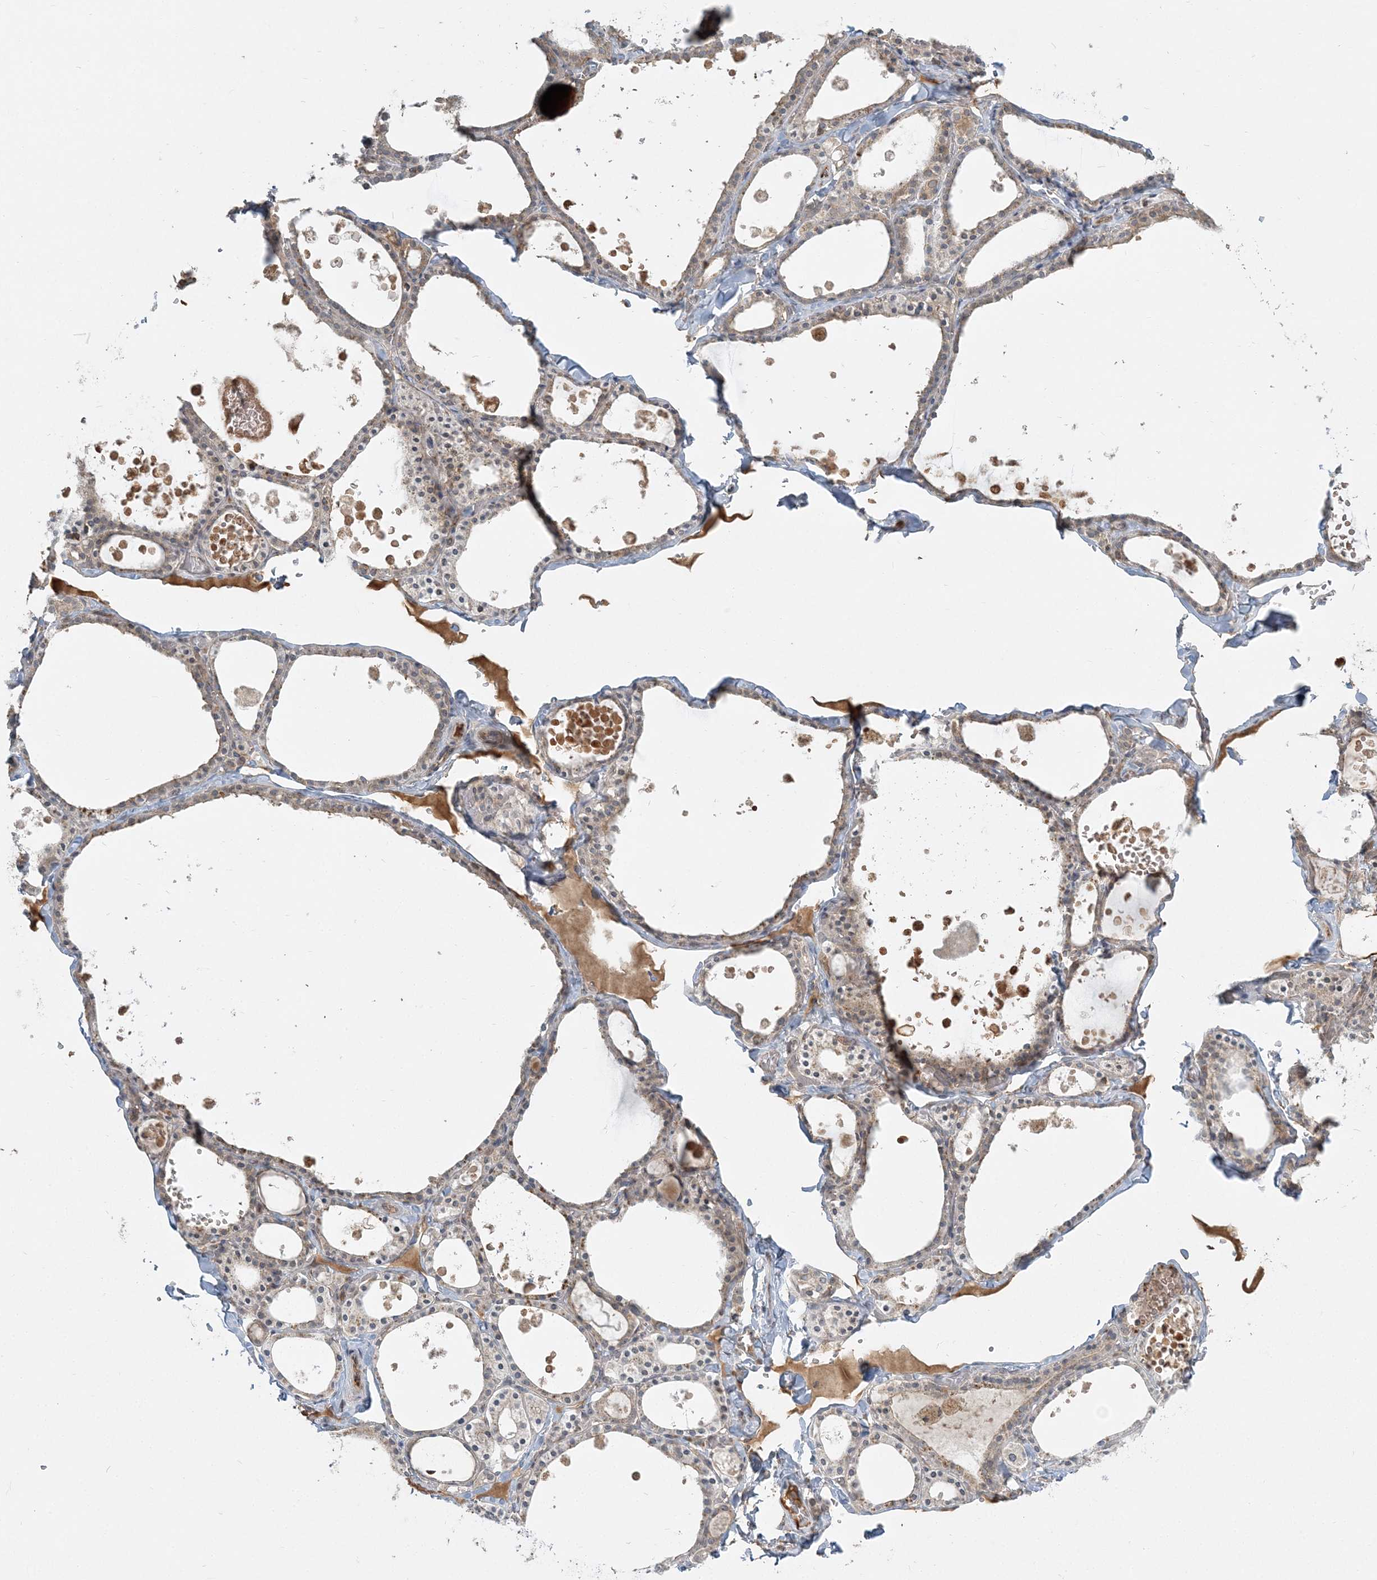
{"staining": {"intensity": "weak", "quantity": ">75%", "location": "cytoplasmic/membranous"}, "tissue": "thyroid gland", "cell_type": "Glandular cells", "image_type": "normal", "snomed": [{"axis": "morphology", "description": "Normal tissue, NOS"}, {"axis": "topography", "description": "Thyroid gland"}], "caption": "Protein expression analysis of normal human thyroid gland reveals weak cytoplasmic/membranous staining in approximately >75% of glandular cells.", "gene": "AP1AR", "patient": {"sex": "male", "age": 56}}